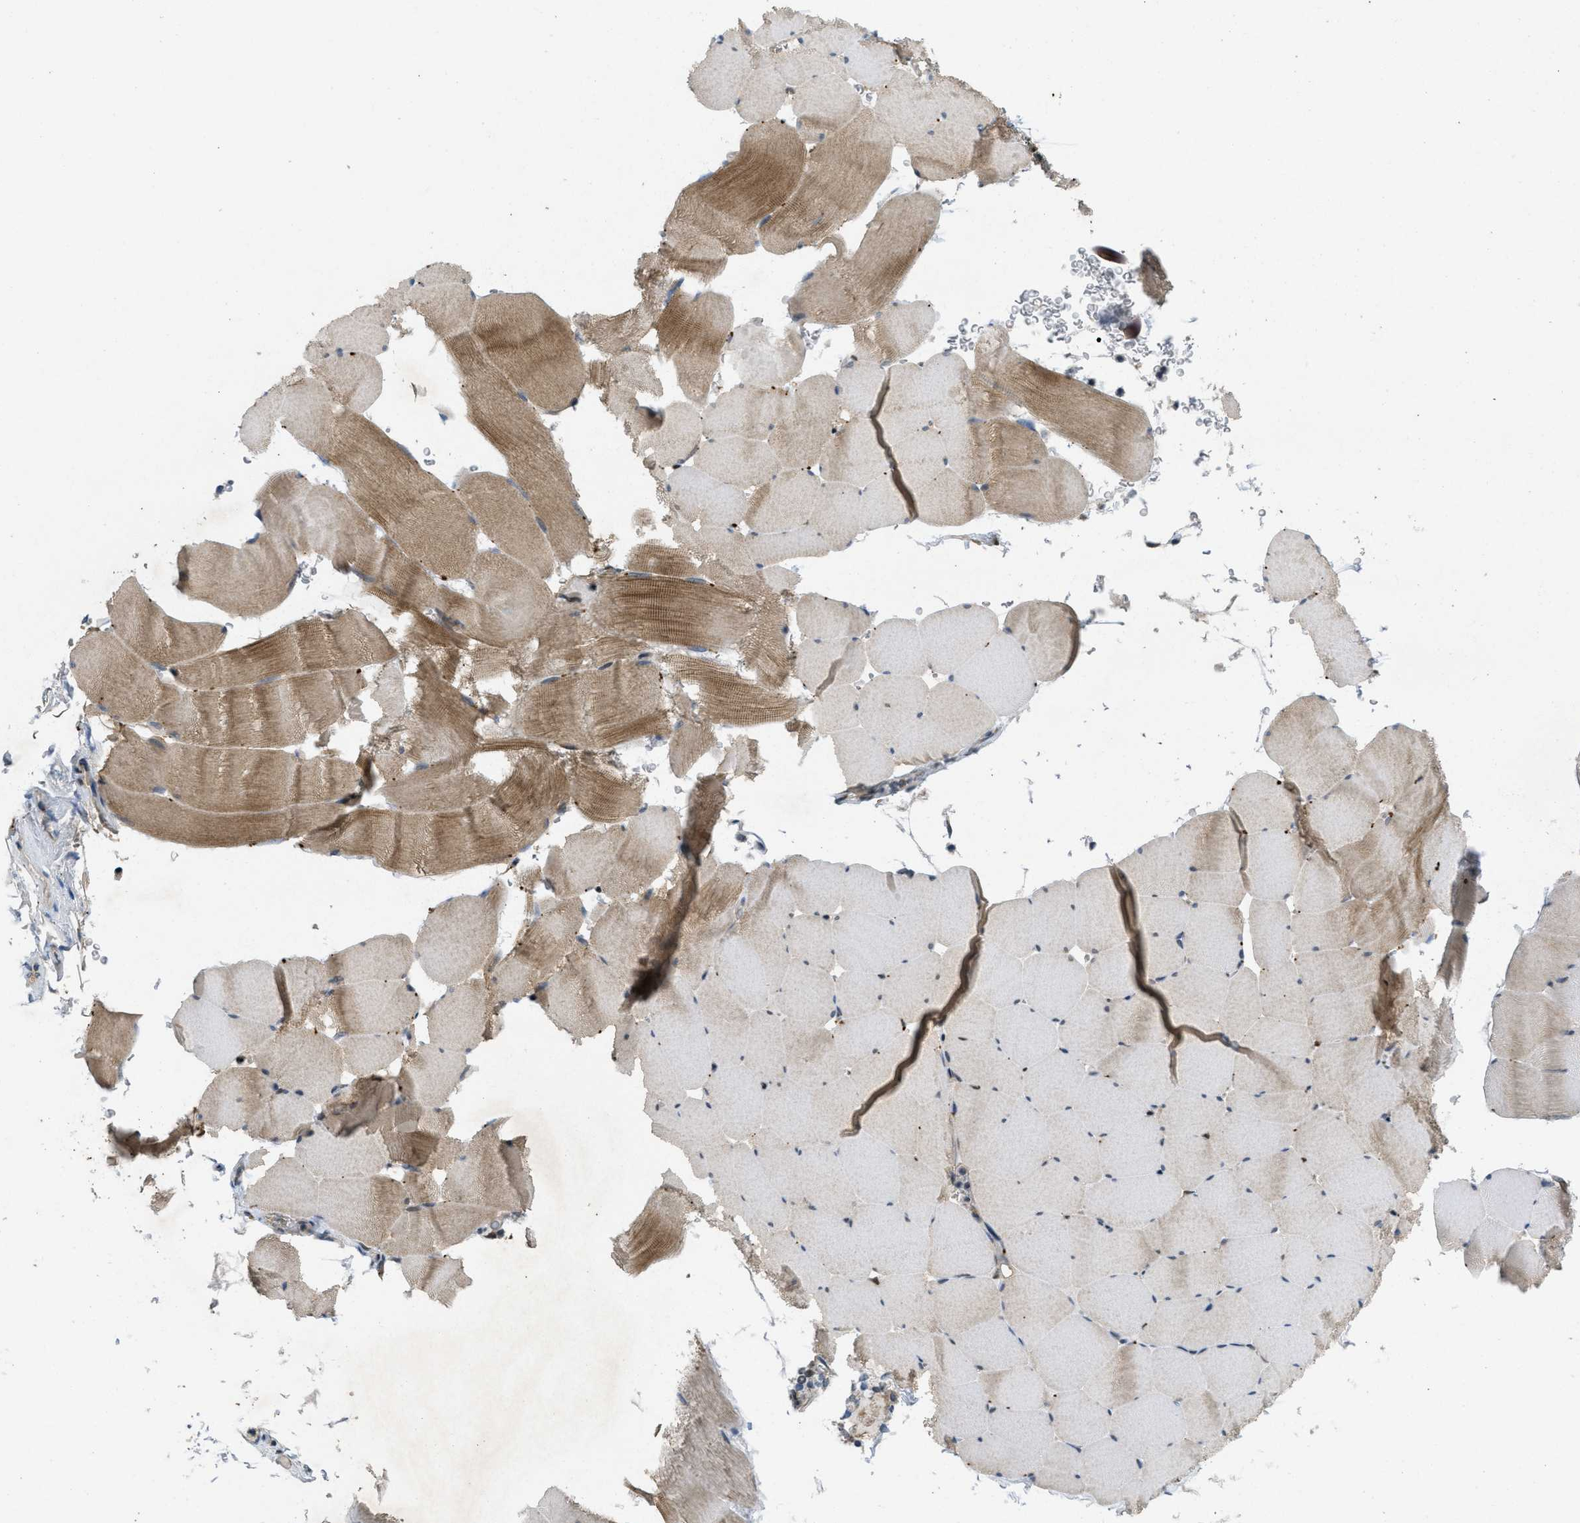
{"staining": {"intensity": "moderate", "quantity": "25%-75%", "location": "cytoplasmic/membranous"}, "tissue": "skeletal muscle", "cell_type": "Myocytes", "image_type": "normal", "snomed": [{"axis": "morphology", "description": "Normal tissue, NOS"}, {"axis": "topography", "description": "Skeletal muscle"}], "caption": "A high-resolution photomicrograph shows IHC staining of normal skeletal muscle, which reveals moderate cytoplasmic/membranous positivity in approximately 25%-75% of myocytes. (brown staining indicates protein expression, while blue staining denotes nuclei).", "gene": "IFNLR1", "patient": {"sex": "male", "age": 62}}